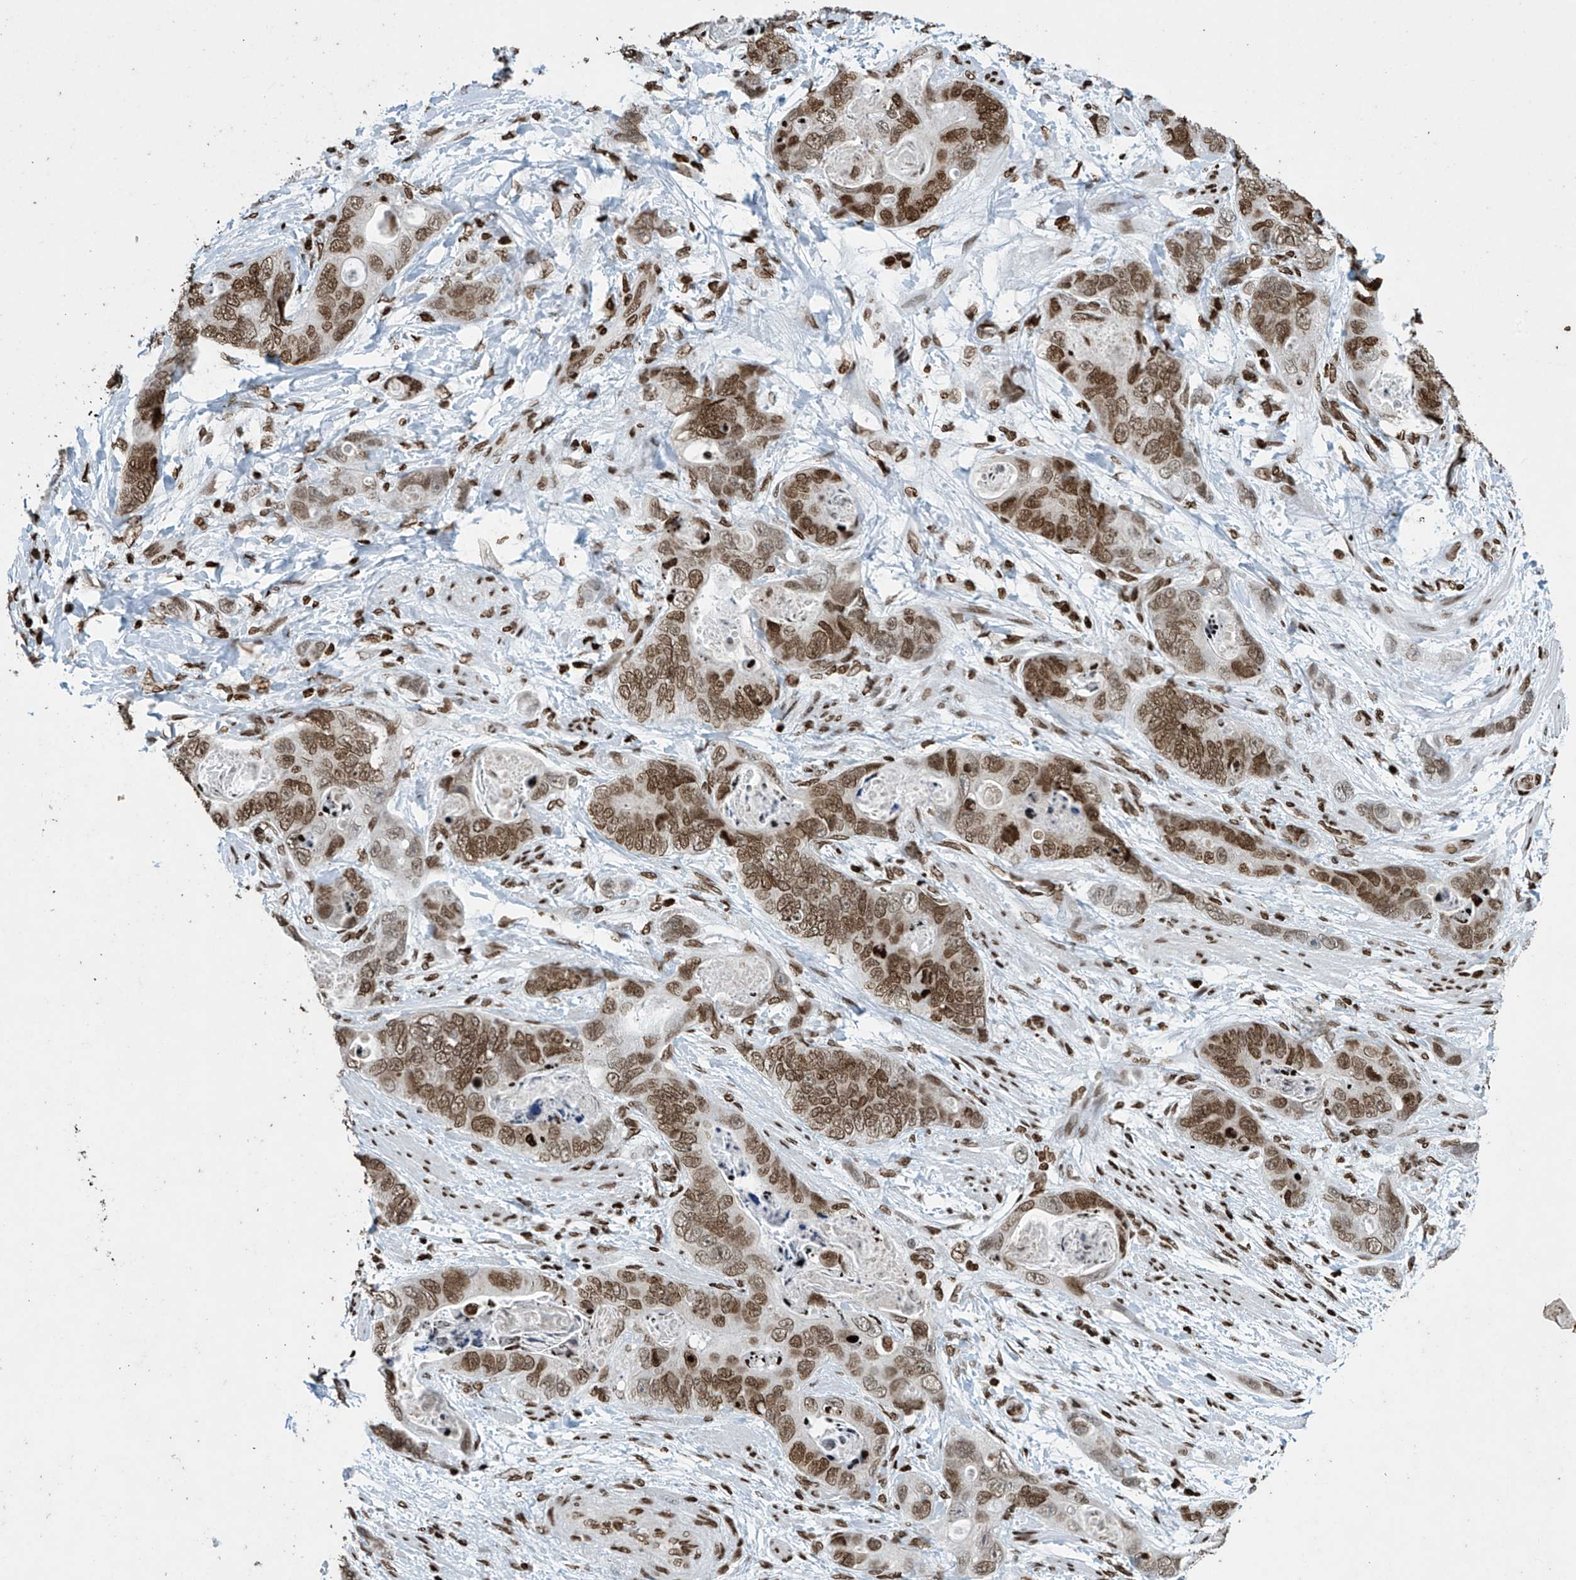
{"staining": {"intensity": "moderate", "quantity": ">75%", "location": "nuclear"}, "tissue": "stomach cancer", "cell_type": "Tumor cells", "image_type": "cancer", "snomed": [{"axis": "morphology", "description": "Adenocarcinoma, NOS"}, {"axis": "topography", "description": "Stomach"}], "caption": "Stomach cancer stained with DAB (3,3'-diaminobenzidine) immunohistochemistry demonstrates medium levels of moderate nuclear staining in approximately >75% of tumor cells.", "gene": "H4C16", "patient": {"sex": "female", "age": 89}}